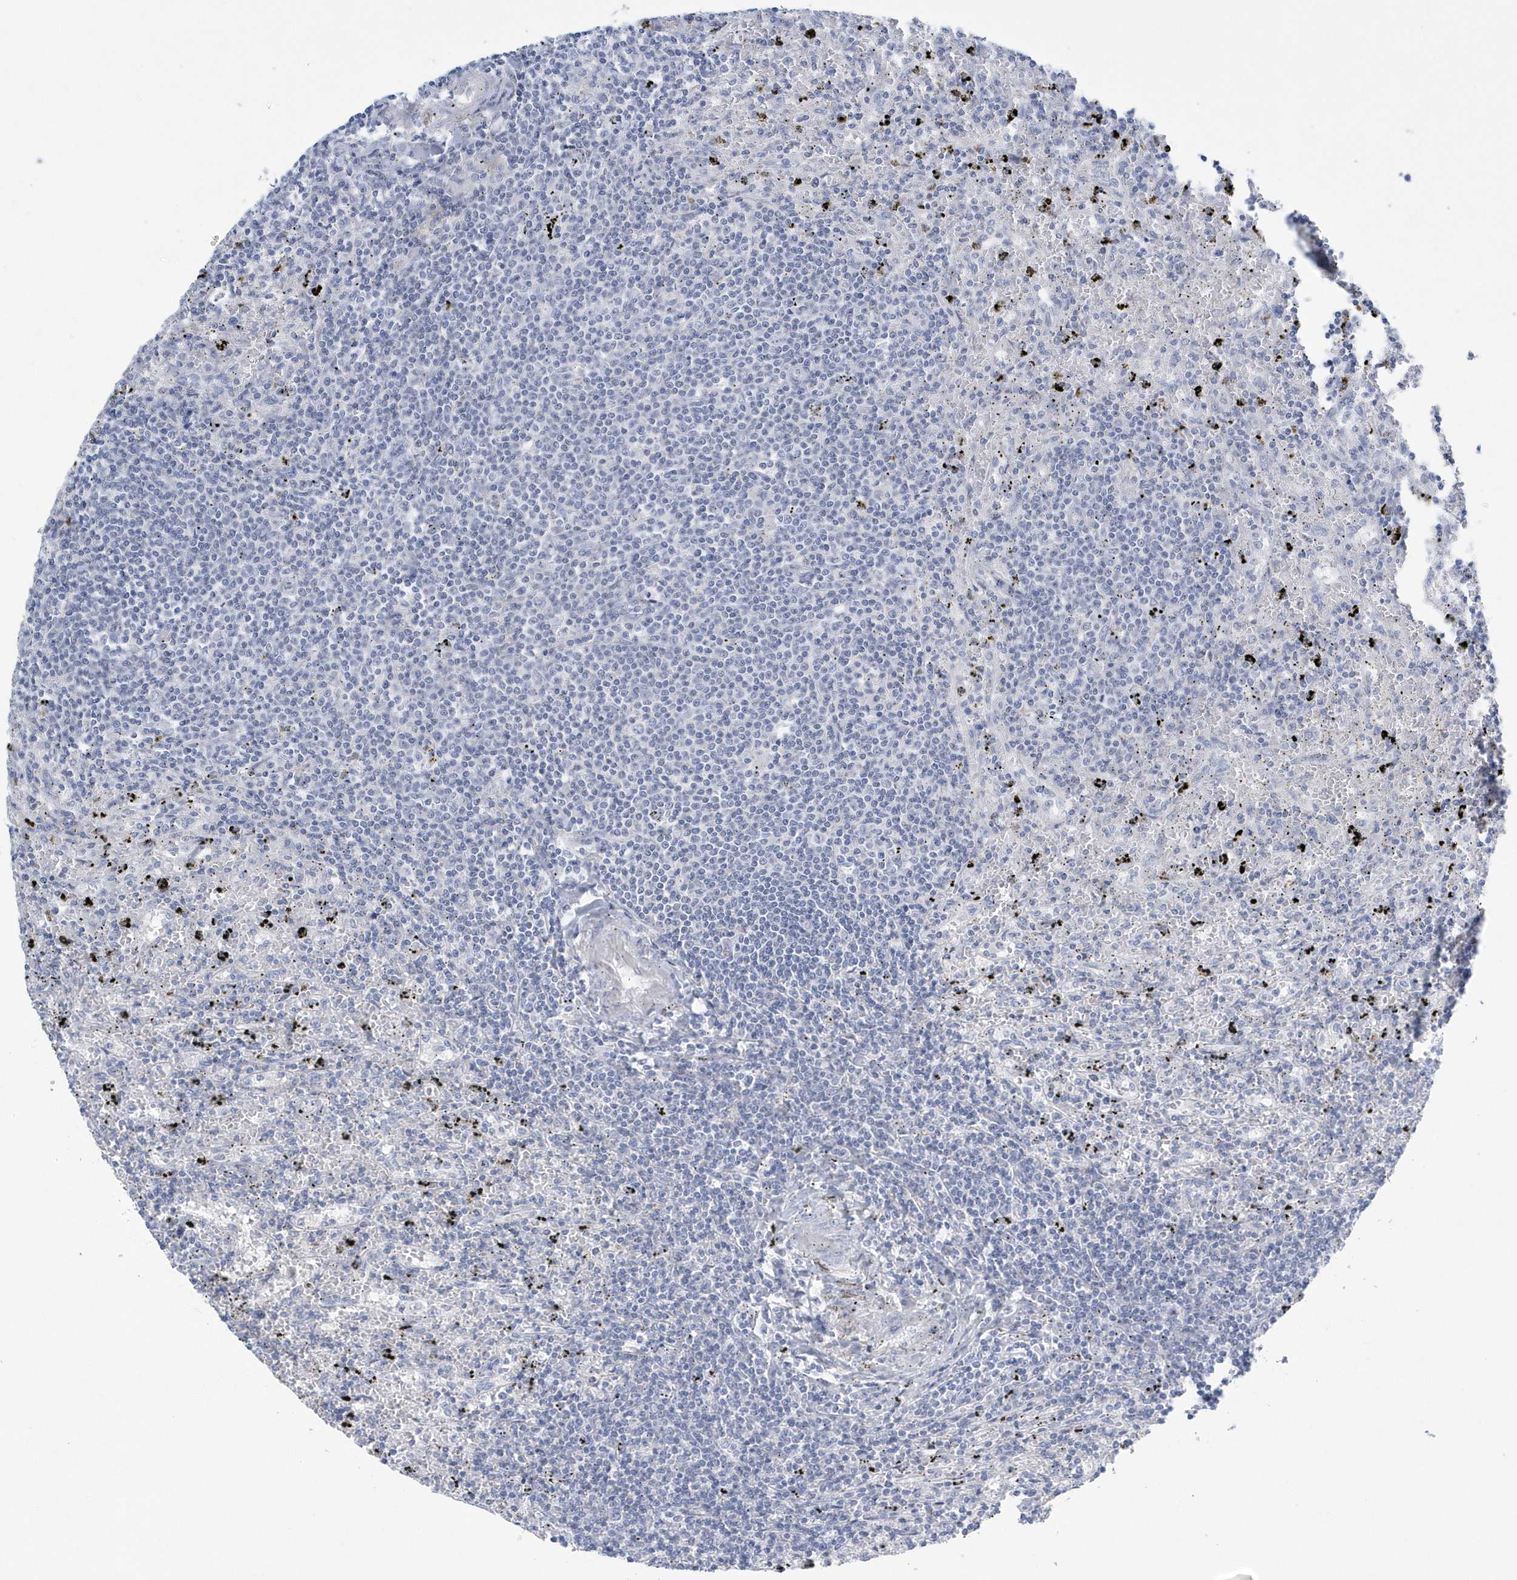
{"staining": {"intensity": "negative", "quantity": "none", "location": "none"}, "tissue": "lymphoma", "cell_type": "Tumor cells", "image_type": "cancer", "snomed": [{"axis": "morphology", "description": "Malignant lymphoma, non-Hodgkin's type, Low grade"}, {"axis": "topography", "description": "Spleen"}], "caption": "Lymphoma was stained to show a protein in brown. There is no significant expression in tumor cells.", "gene": "SPATA18", "patient": {"sex": "male", "age": 76}}